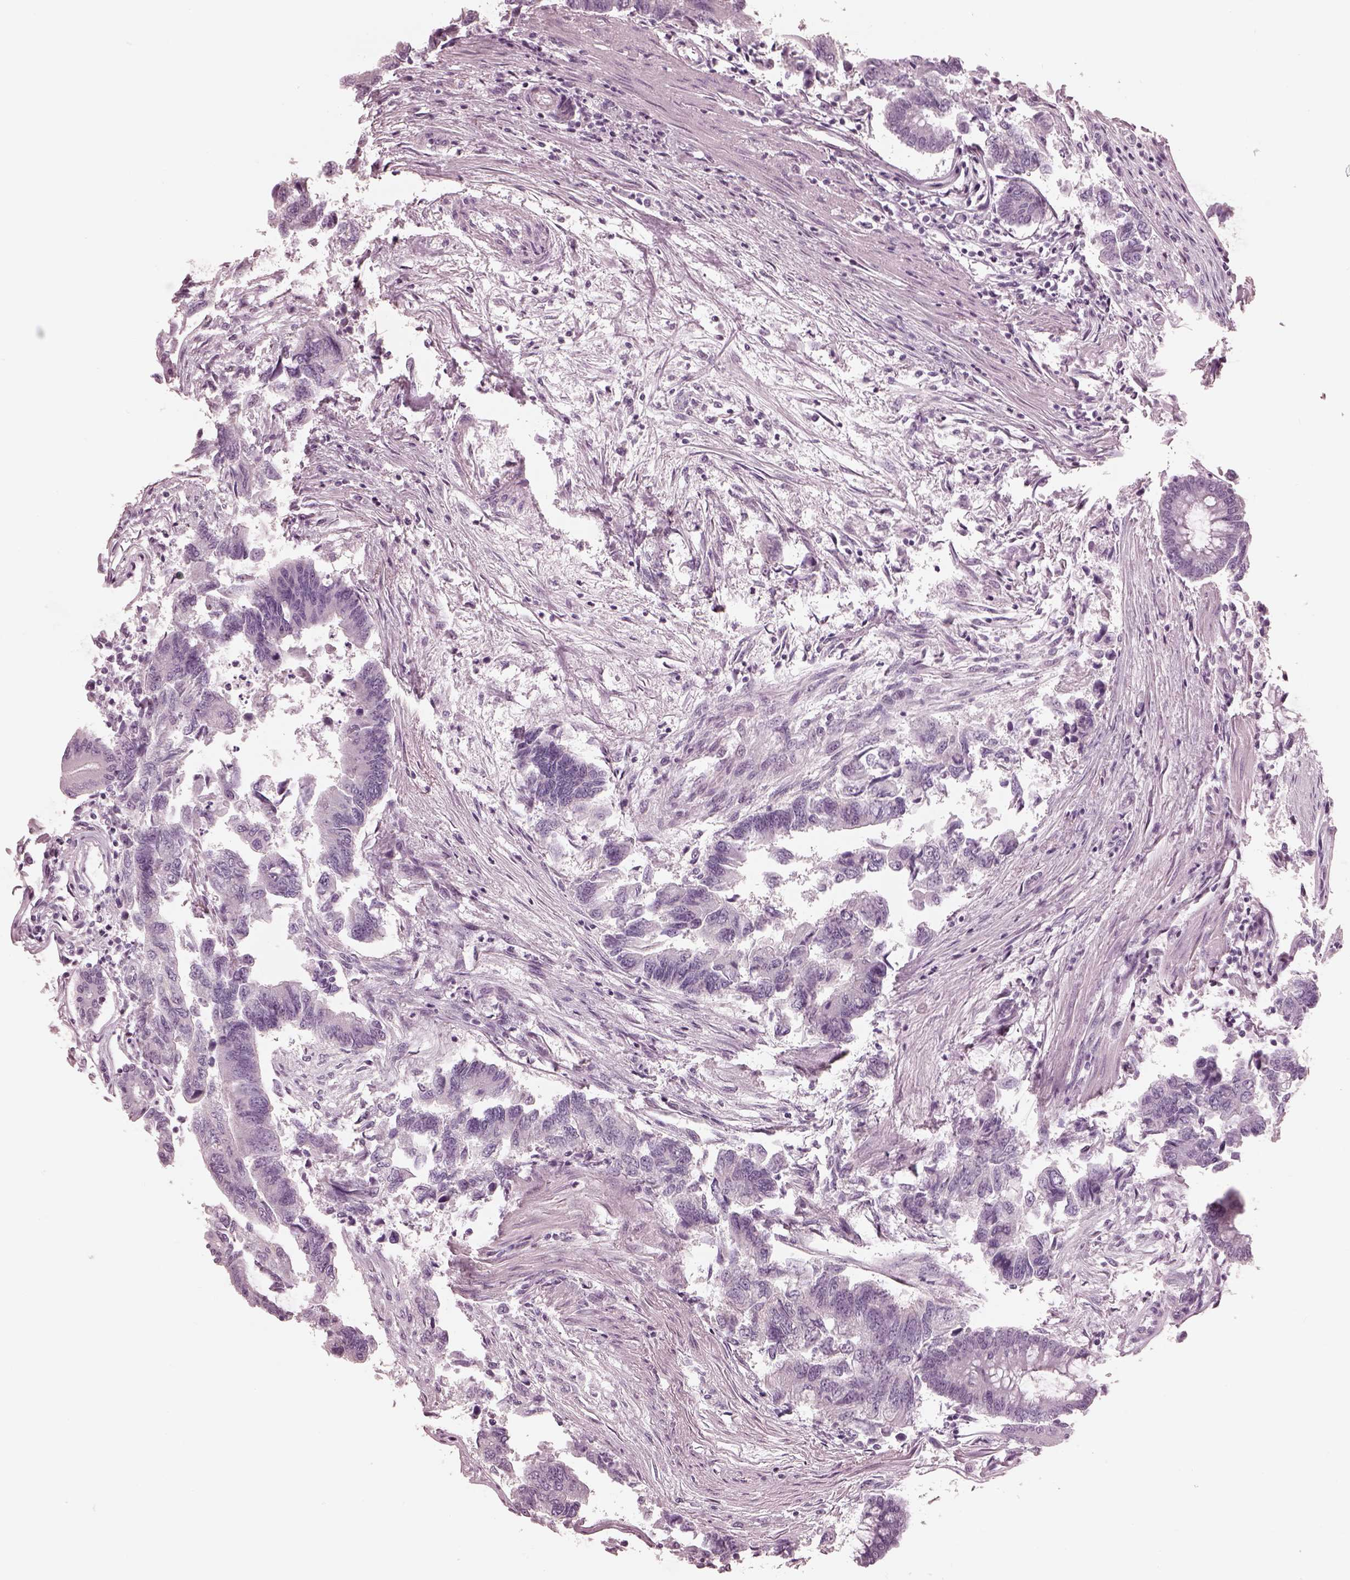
{"staining": {"intensity": "negative", "quantity": "none", "location": "none"}, "tissue": "colorectal cancer", "cell_type": "Tumor cells", "image_type": "cancer", "snomed": [{"axis": "morphology", "description": "Adenocarcinoma, NOS"}, {"axis": "topography", "description": "Colon"}], "caption": "Tumor cells show no significant staining in colorectal cancer (adenocarcinoma).", "gene": "IQCG", "patient": {"sex": "female", "age": 65}}